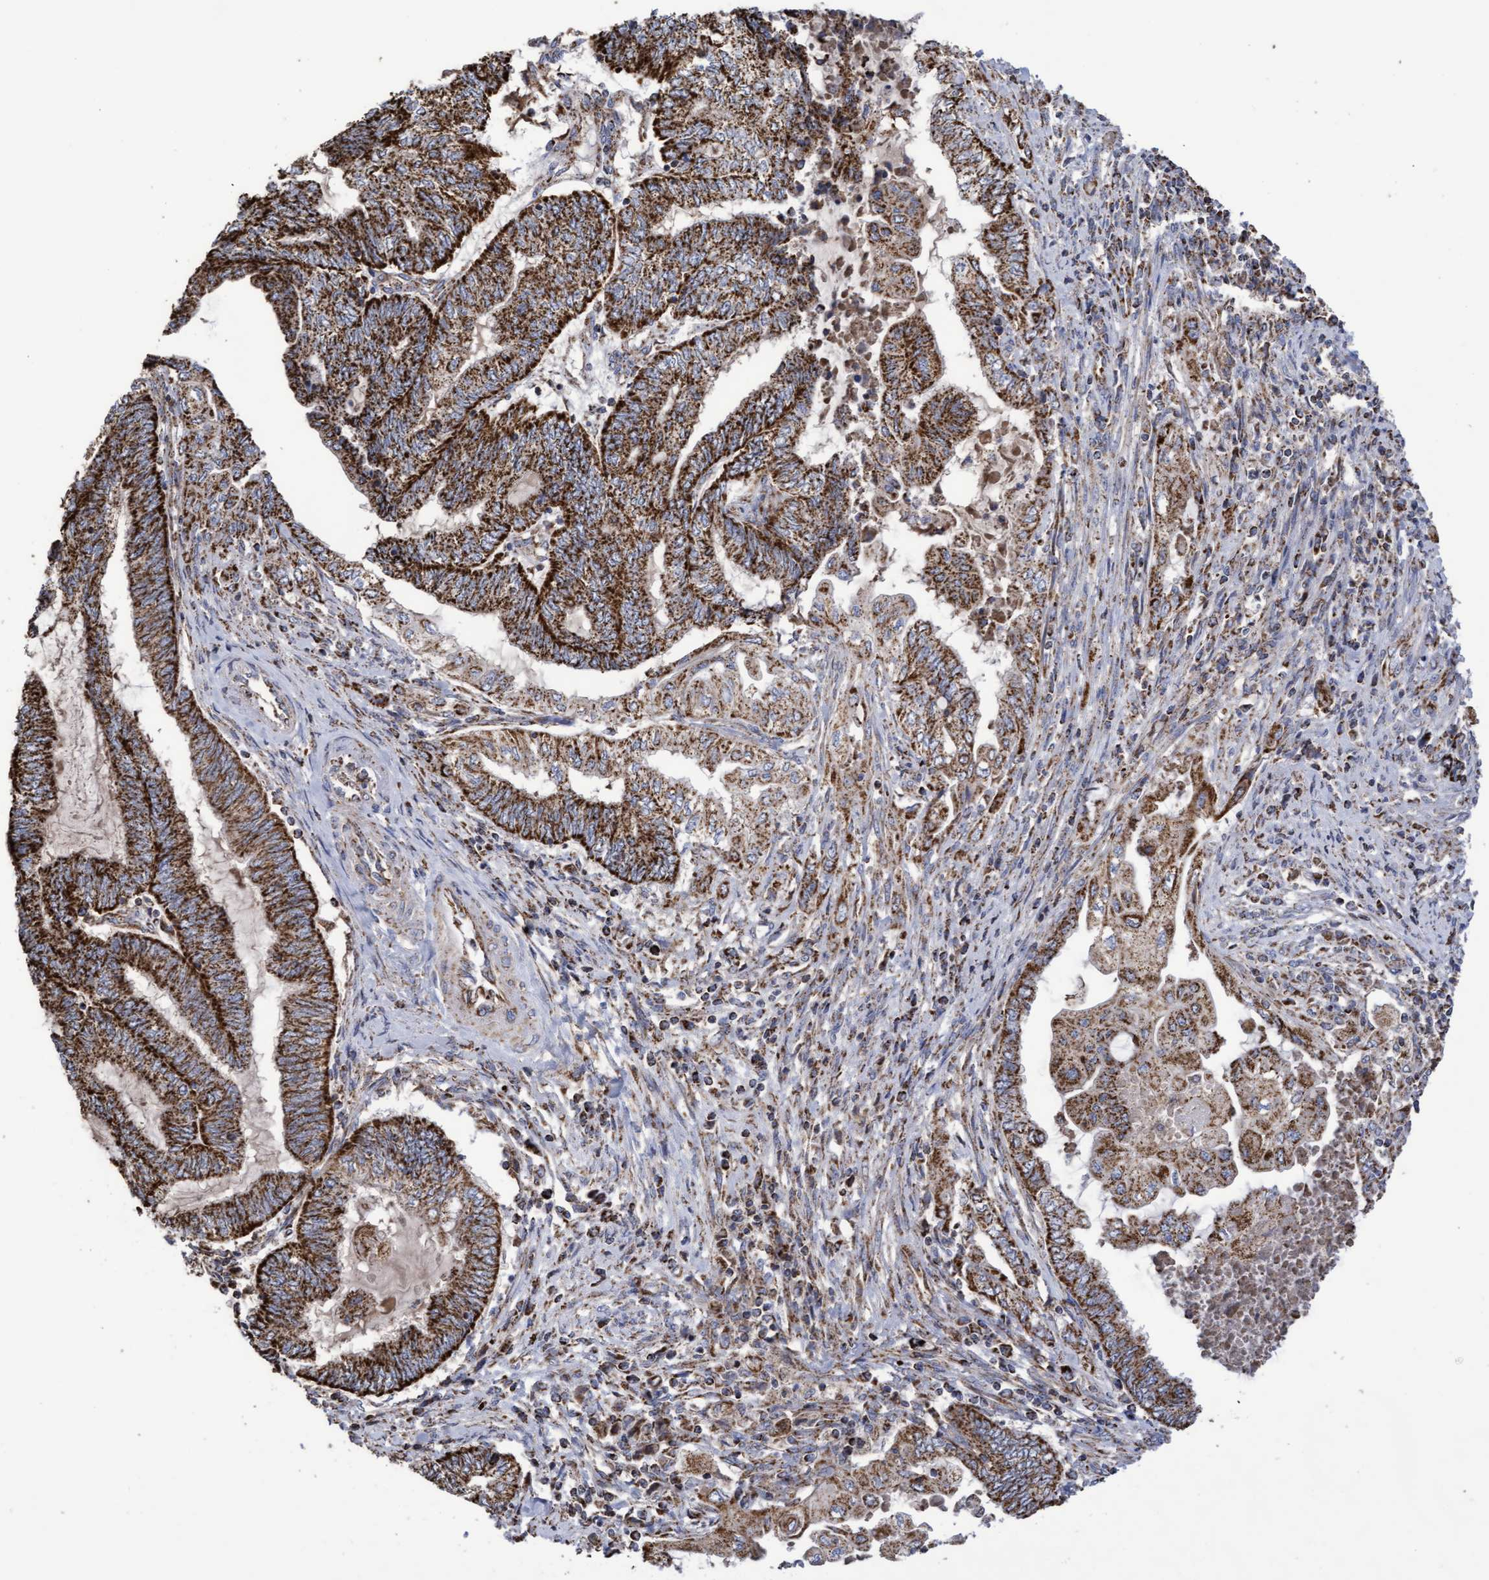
{"staining": {"intensity": "strong", "quantity": ">75%", "location": "cytoplasmic/membranous"}, "tissue": "endometrial cancer", "cell_type": "Tumor cells", "image_type": "cancer", "snomed": [{"axis": "morphology", "description": "Adenocarcinoma, NOS"}, {"axis": "topography", "description": "Uterus"}, {"axis": "topography", "description": "Endometrium"}], "caption": "Endometrial cancer was stained to show a protein in brown. There is high levels of strong cytoplasmic/membranous staining in approximately >75% of tumor cells.", "gene": "COBL", "patient": {"sex": "female", "age": 70}}